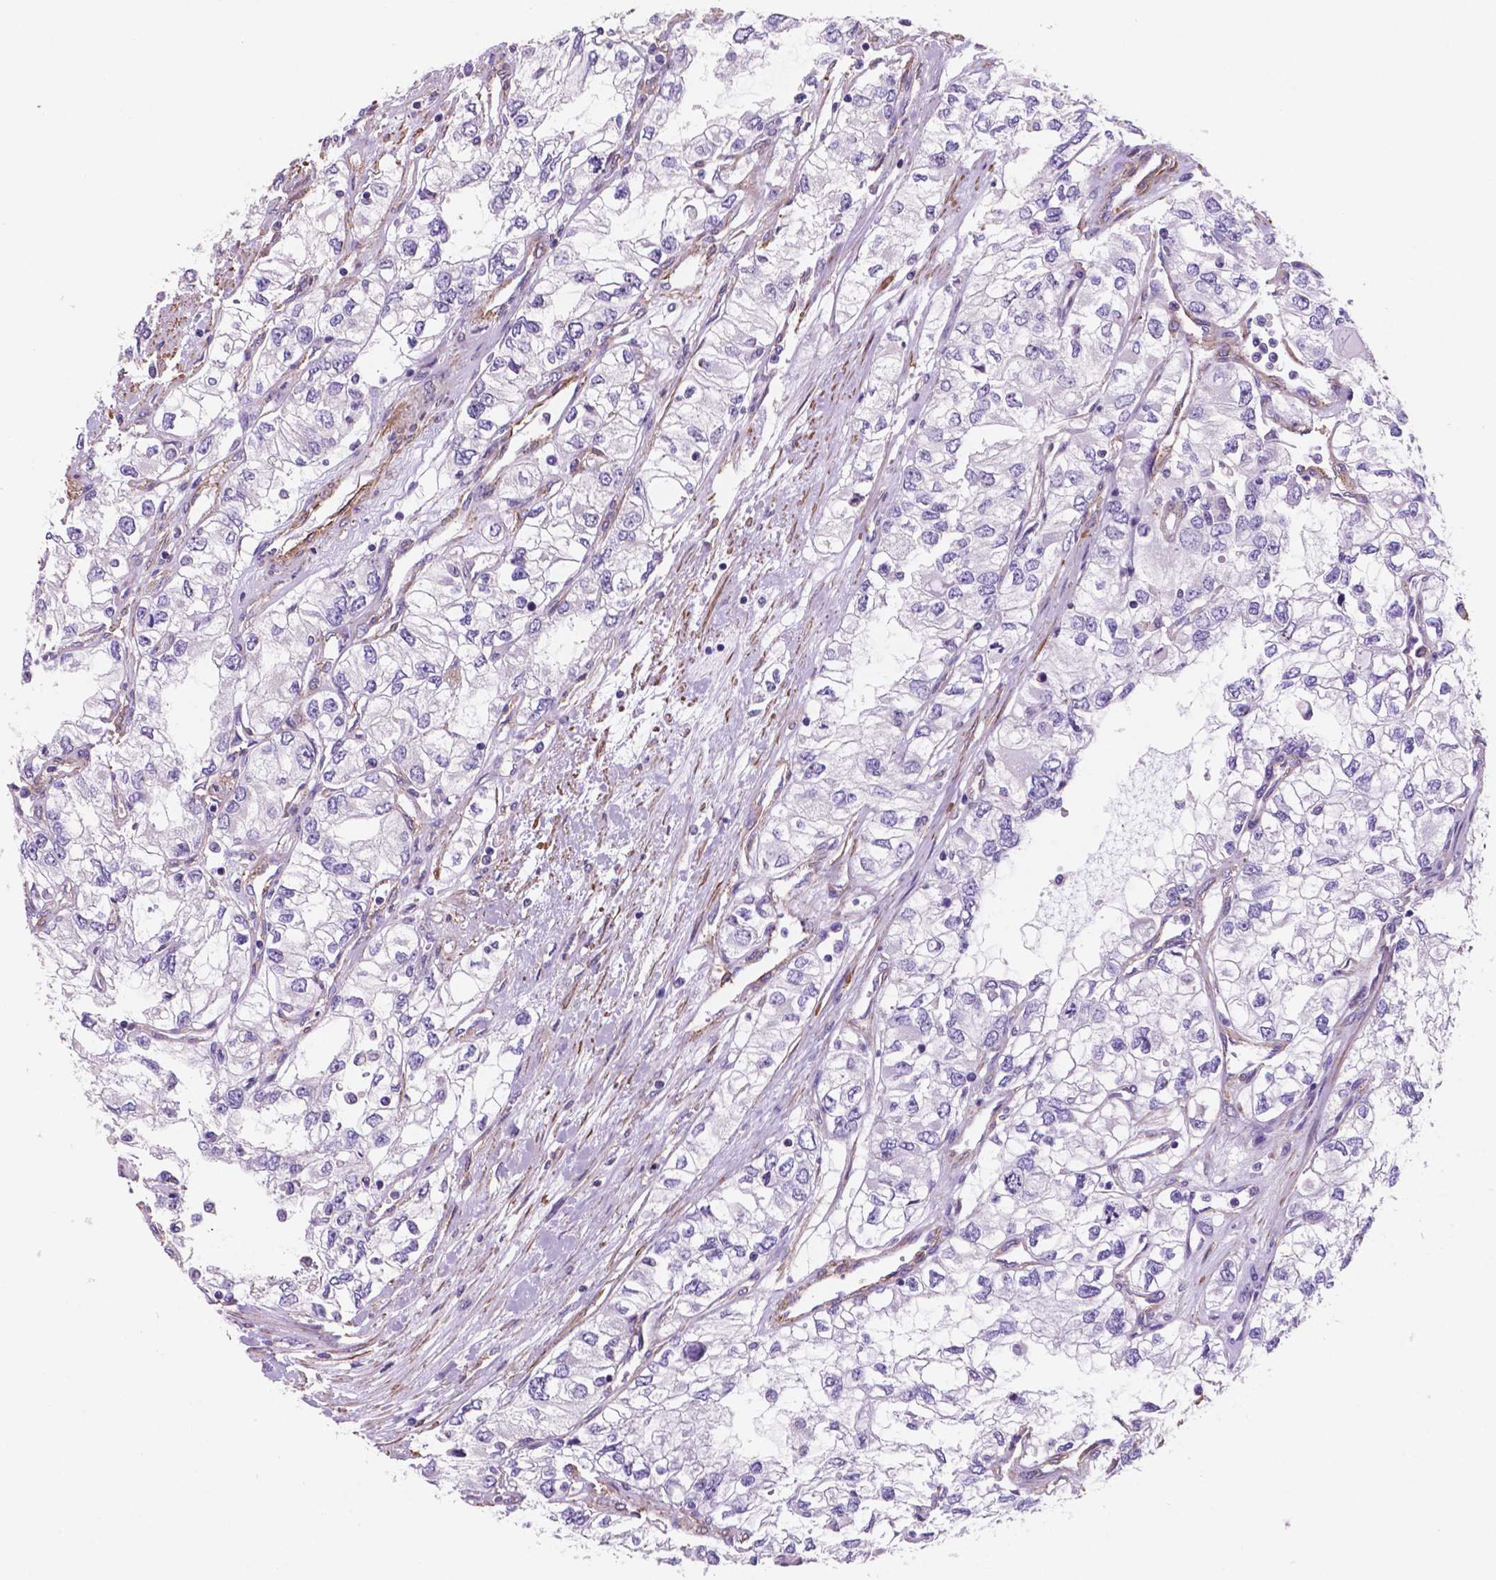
{"staining": {"intensity": "negative", "quantity": "none", "location": "none"}, "tissue": "renal cancer", "cell_type": "Tumor cells", "image_type": "cancer", "snomed": [{"axis": "morphology", "description": "Adenocarcinoma, NOS"}, {"axis": "topography", "description": "Kidney"}], "caption": "Human renal cancer stained for a protein using immunohistochemistry displays no expression in tumor cells.", "gene": "TOR2A", "patient": {"sex": "female", "age": 59}}